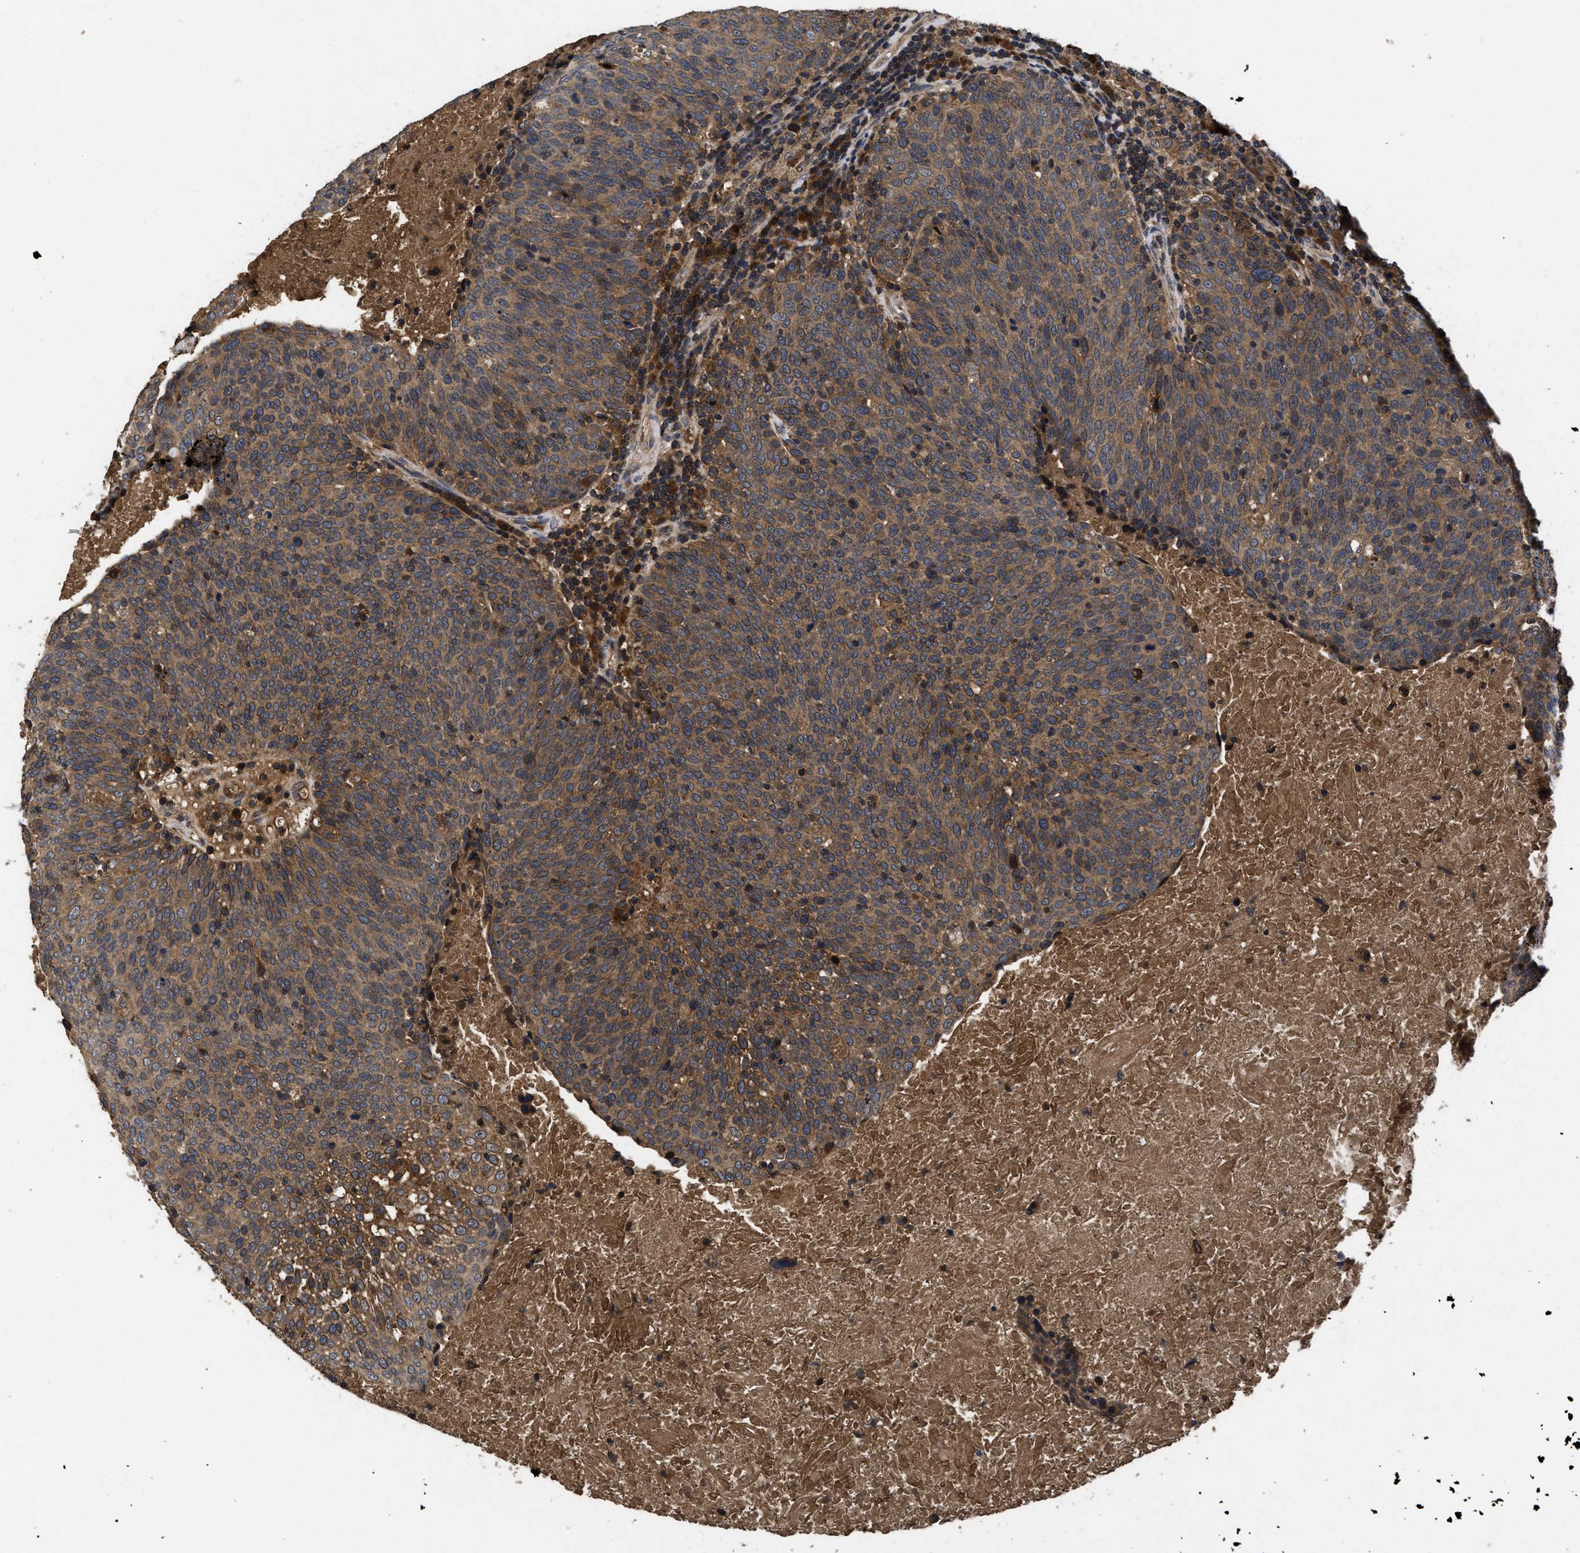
{"staining": {"intensity": "moderate", "quantity": ">75%", "location": "cytoplasmic/membranous"}, "tissue": "head and neck cancer", "cell_type": "Tumor cells", "image_type": "cancer", "snomed": [{"axis": "morphology", "description": "Squamous cell carcinoma, NOS"}, {"axis": "morphology", "description": "Squamous cell carcinoma, metastatic, NOS"}, {"axis": "topography", "description": "Lymph node"}, {"axis": "topography", "description": "Head-Neck"}], "caption": "A brown stain highlights moderate cytoplasmic/membranous positivity of a protein in human head and neck metastatic squamous cell carcinoma tumor cells.", "gene": "LRRC3", "patient": {"sex": "male", "age": 62}}